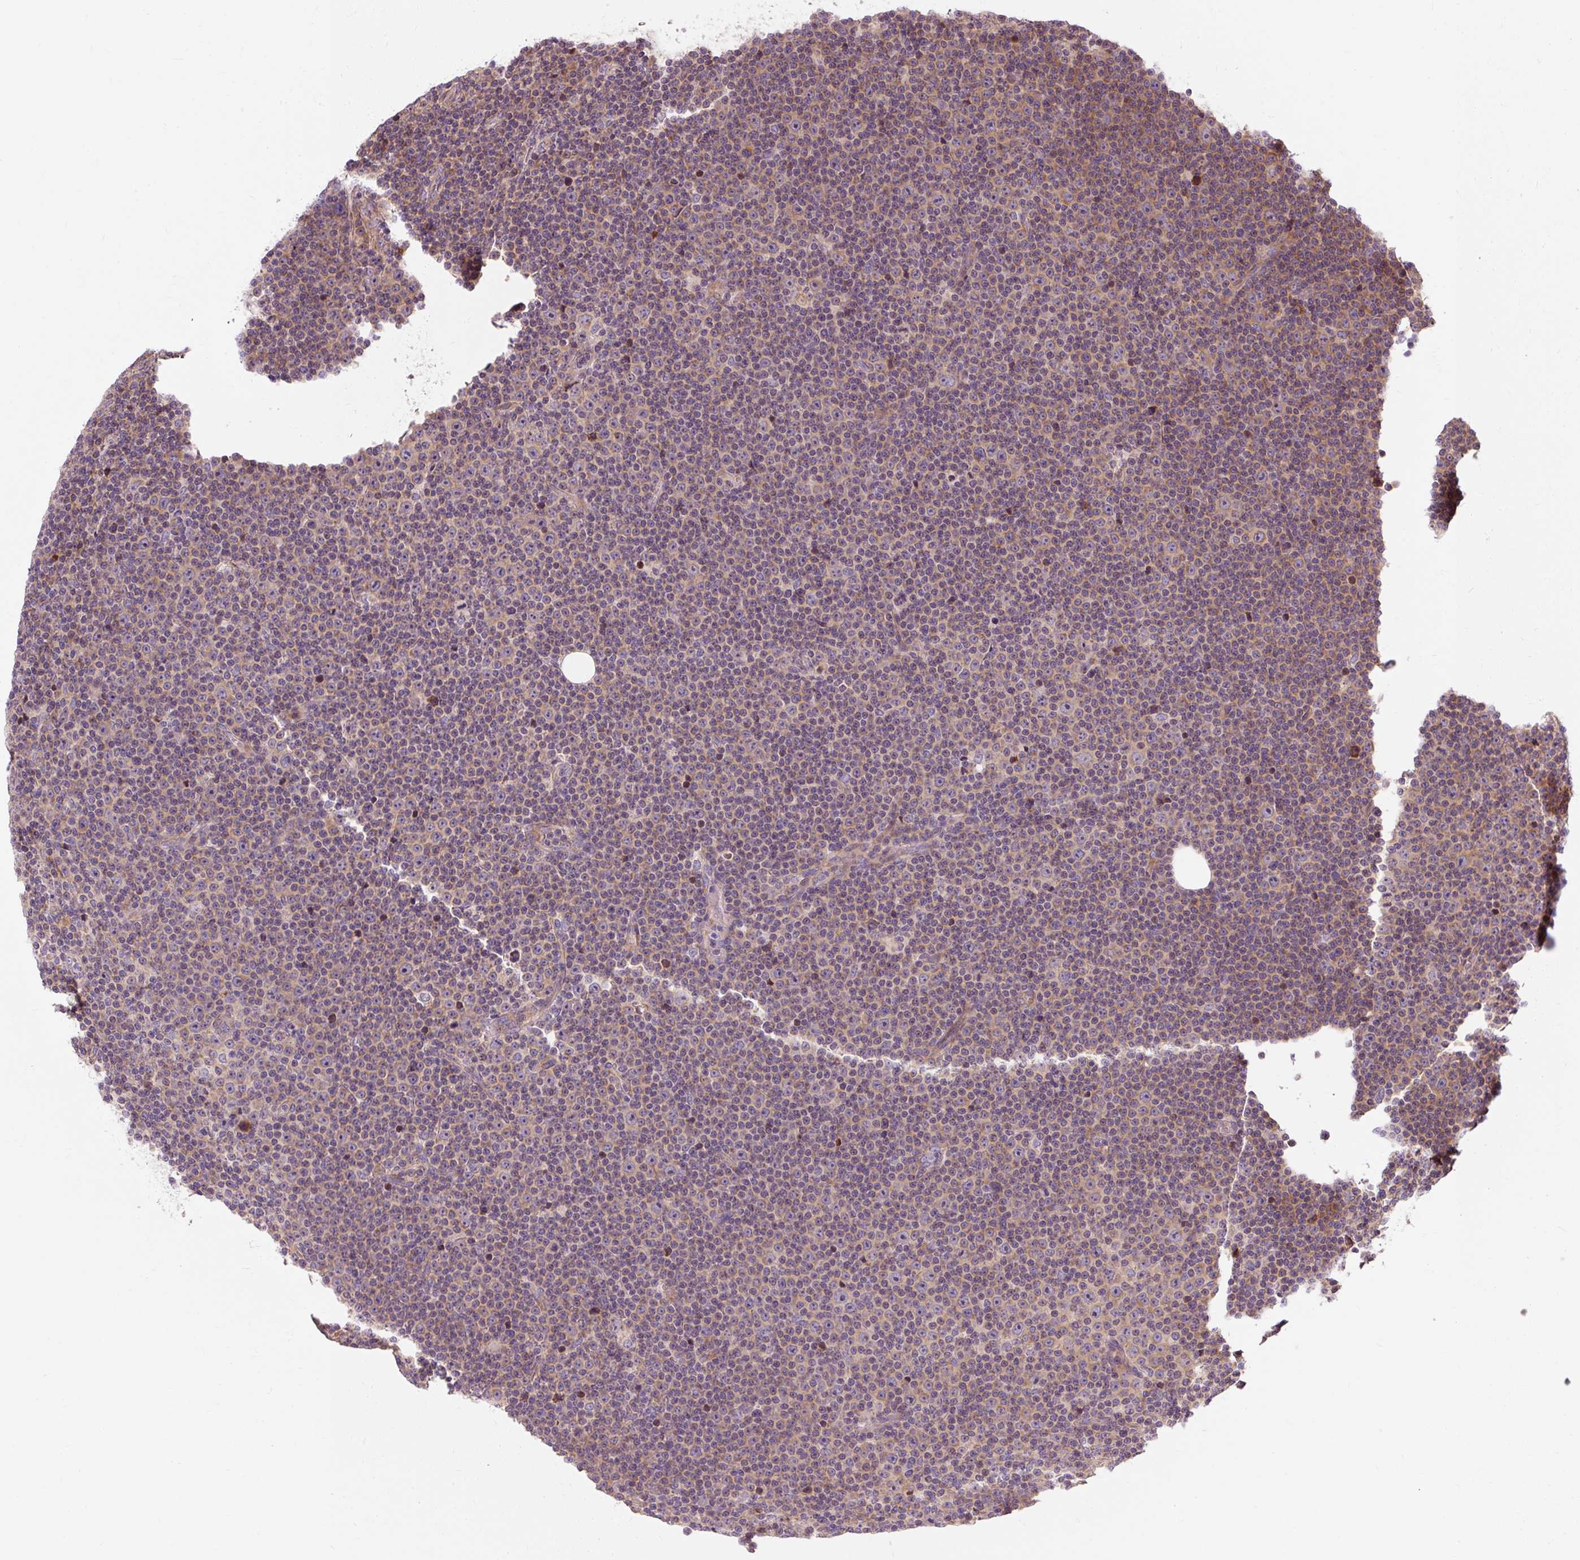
{"staining": {"intensity": "moderate", "quantity": "25%-75%", "location": "cytoplasmic/membranous"}, "tissue": "lymphoma", "cell_type": "Tumor cells", "image_type": "cancer", "snomed": [{"axis": "morphology", "description": "Malignant lymphoma, non-Hodgkin's type, Low grade"}, {"axis": "topography", "description": "Lymph node"}], "caption": "Moderate cytoplasmic/membranous positivity is seen in about 25%-75% of tumor cells in malignant lymphoma, non-Hodgkin's type (low-grade). (DAB = brown stain, brightfield microscopy at high magnification).", "gene": "PRSS48", "patient": {"sex": "female", "age": 67}}